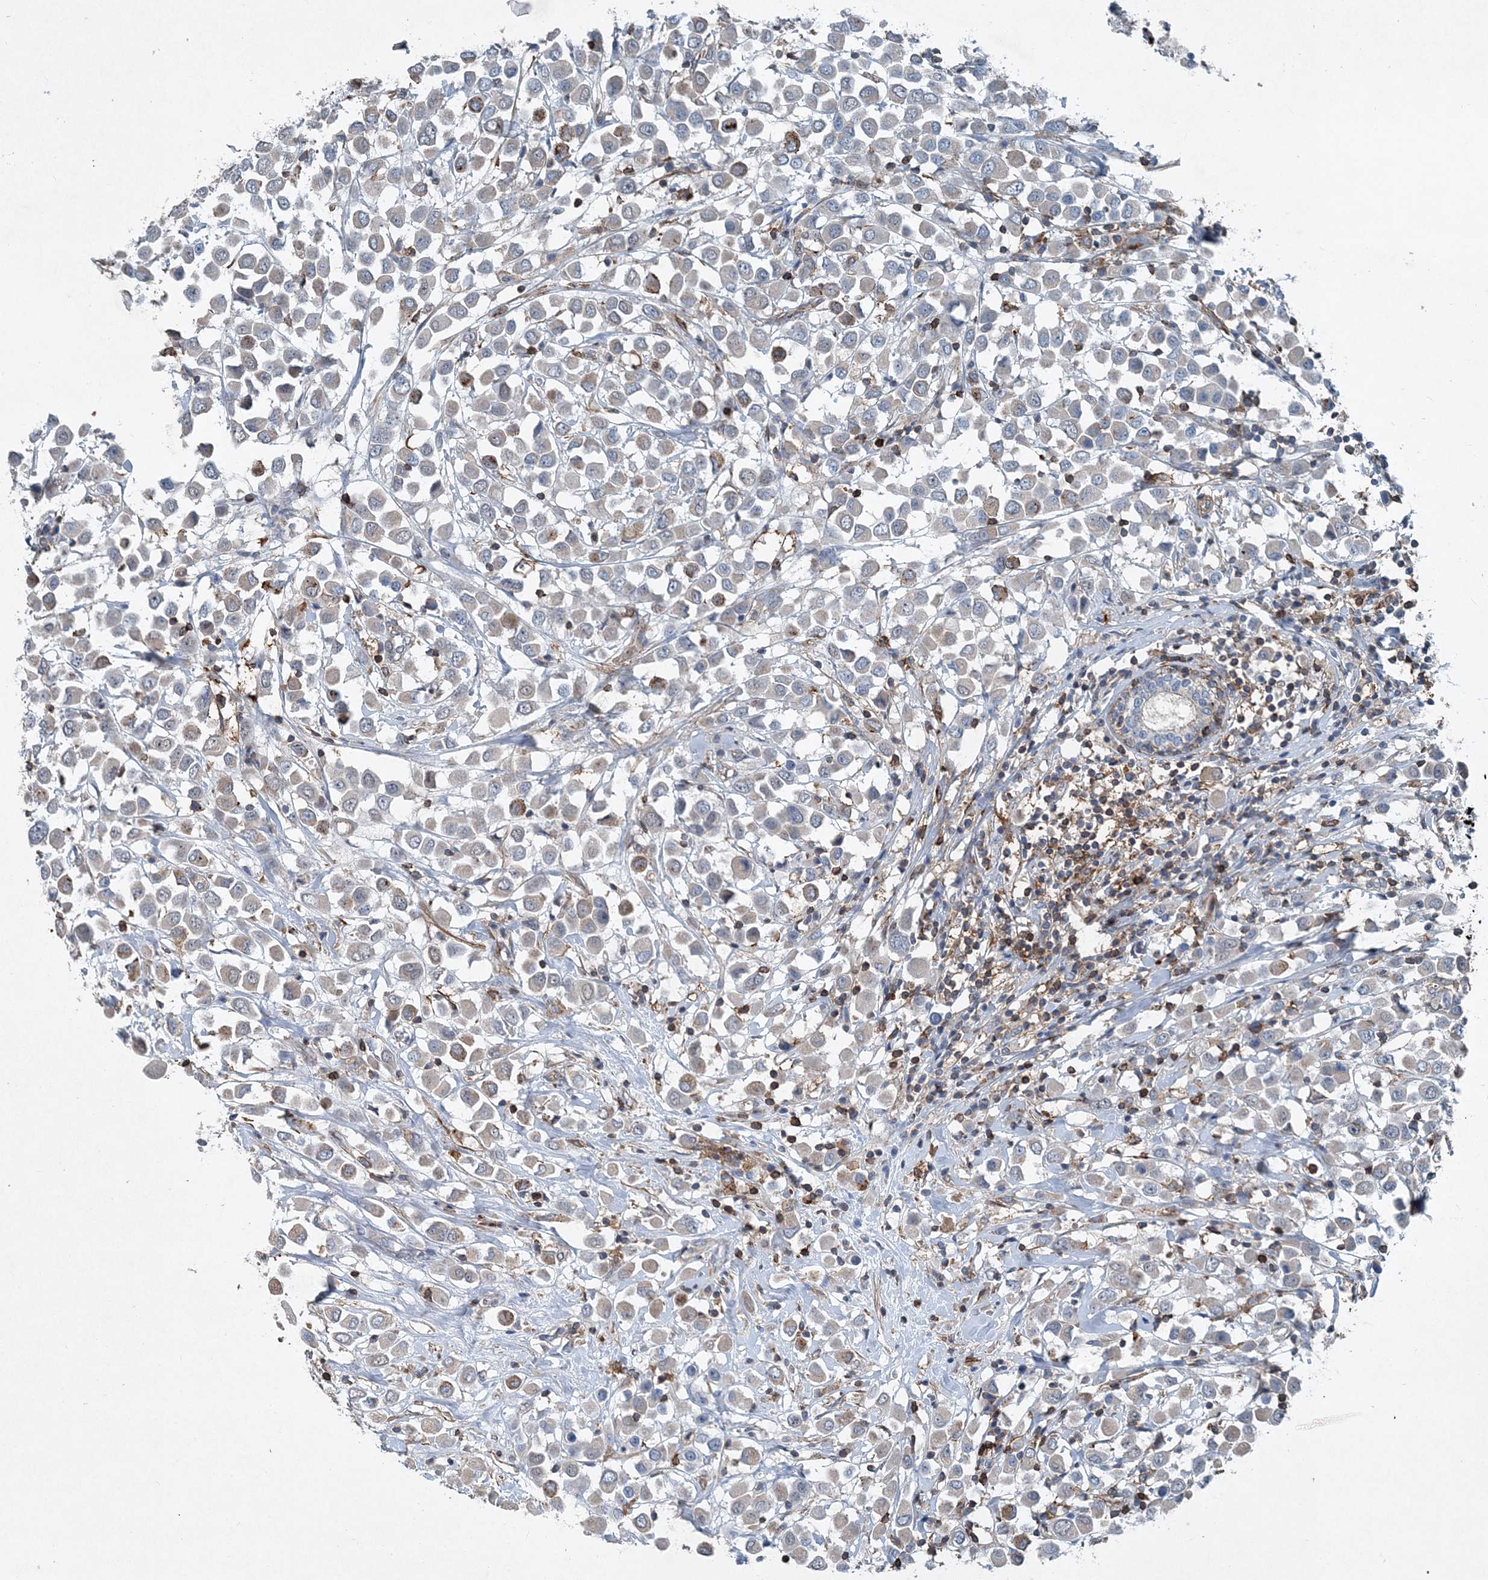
{"staining": {"intensity": "moderate", "quantity": "<25%", "location": "cytoplasmic/membranous"}, "tissue": "breast cancer", "cell_type": "Tumor cells", "image_type": "cancer", "snomed": [{"axis": "morphology", "description": "Duct carcinoma"}, {"axis": "topography", "description": "Breast"}], "caption": "The micrograph demonstrates a brown stain indicating the presence of a protein in the cytoplasmic/membranous of tumor cells in invasive ductal carcinoma (breast).", "gene": "DGUOK", "patient": {"sex": "female", "age": 61}}